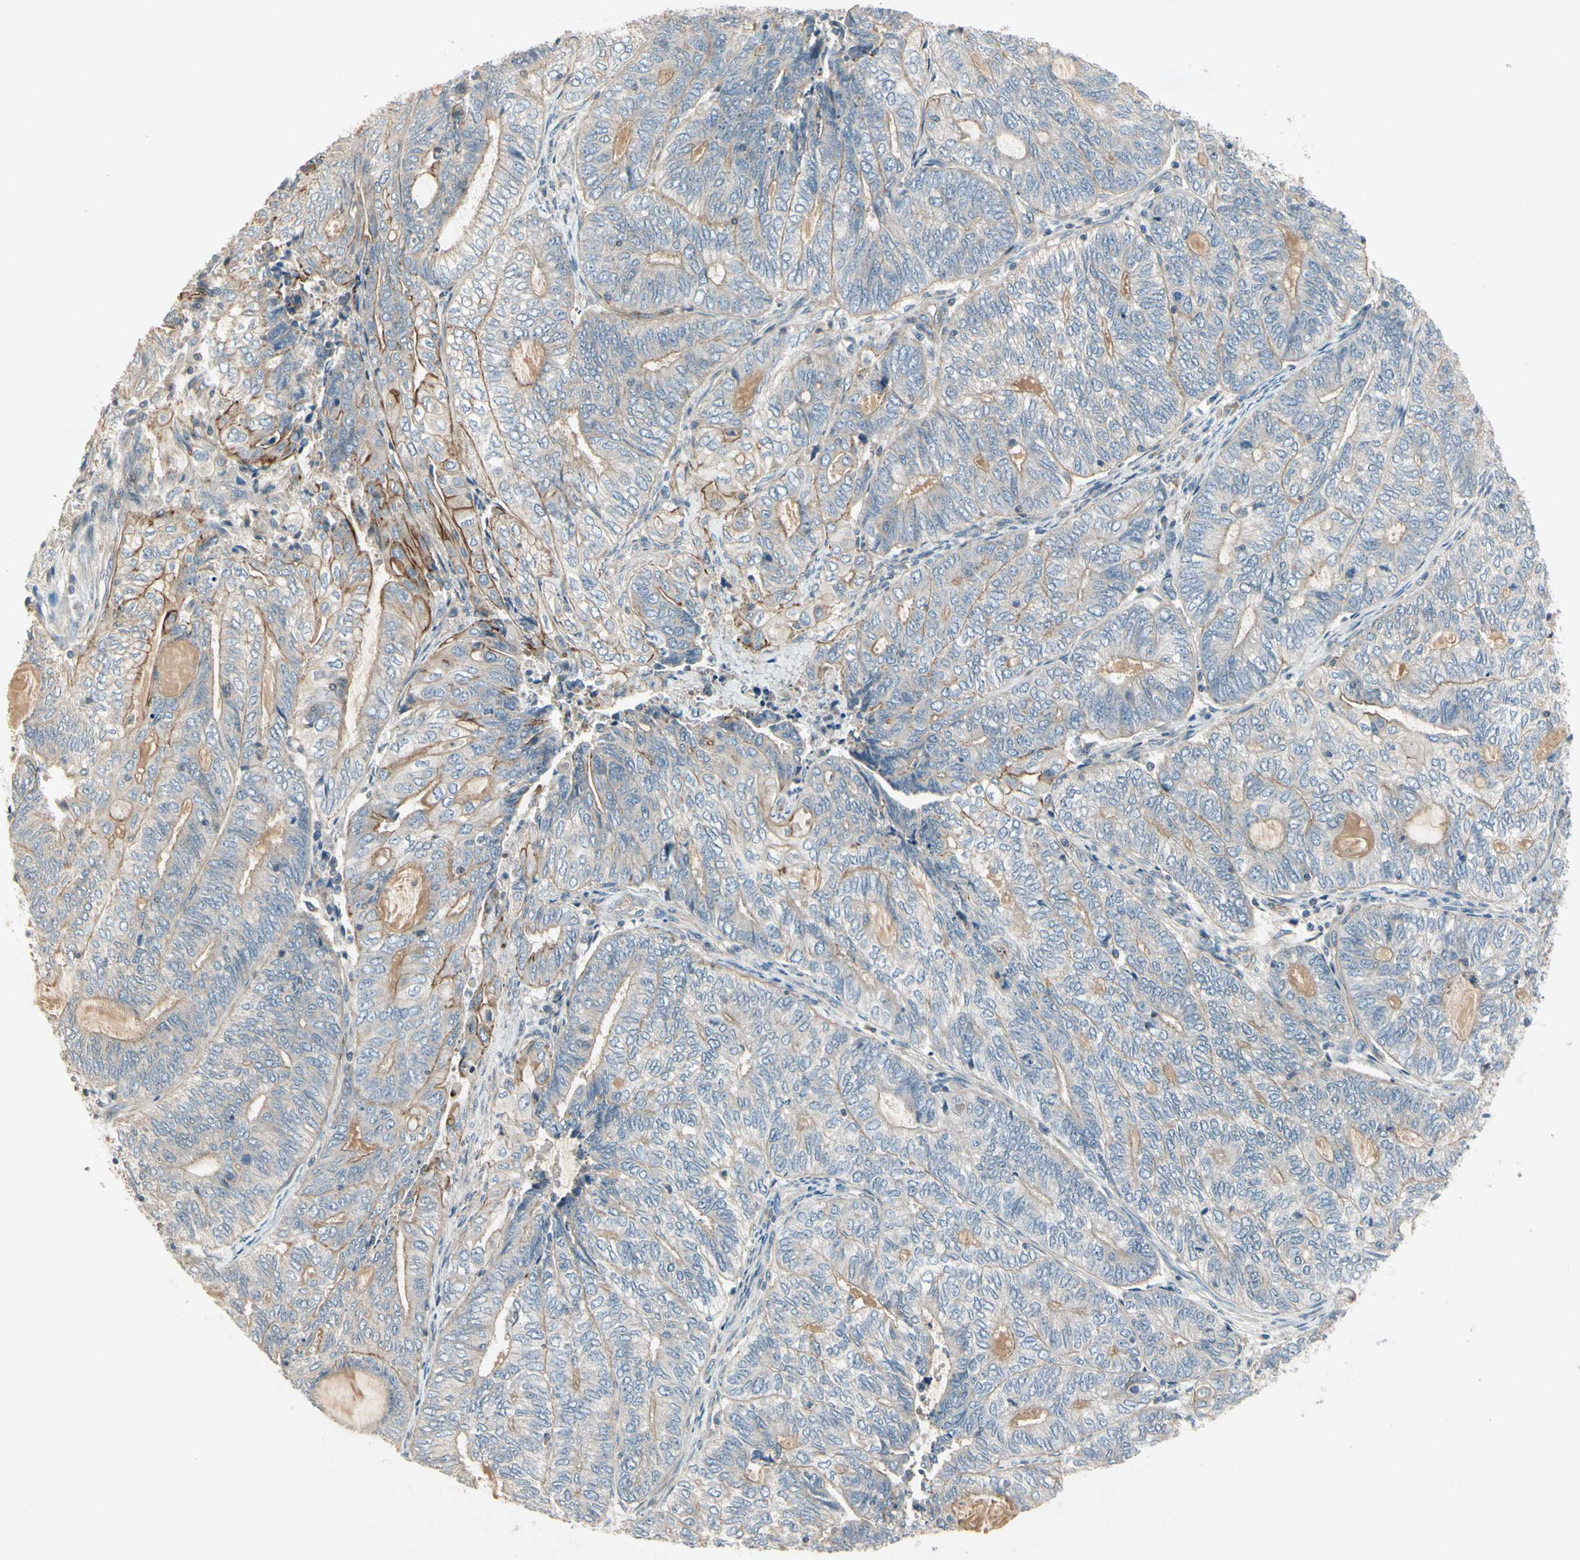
{"staining": {"intensity": "weak", "quantity": "25%-75%", "location": "cytoplasmic/membranous"}, "tissue": "endometrial cancer", "cell_type": "Tumor cells", "image_type": "cancer", "snomed": [{"axis": "morphology", "description": "Adenocarcinoma, NOS"}, {"axis": "topography", "description": "Uterus"}, {"axis": "topography", "description": "Endometrium"}], "caption": "Weak cytoplasmic/membranous positivity is seen in about 25%-75% of tumor cells in endometrial cancer (adenocarcinoma).", "gene": "PPP3CB", "patient": {"sex": "female", "age": 70}}